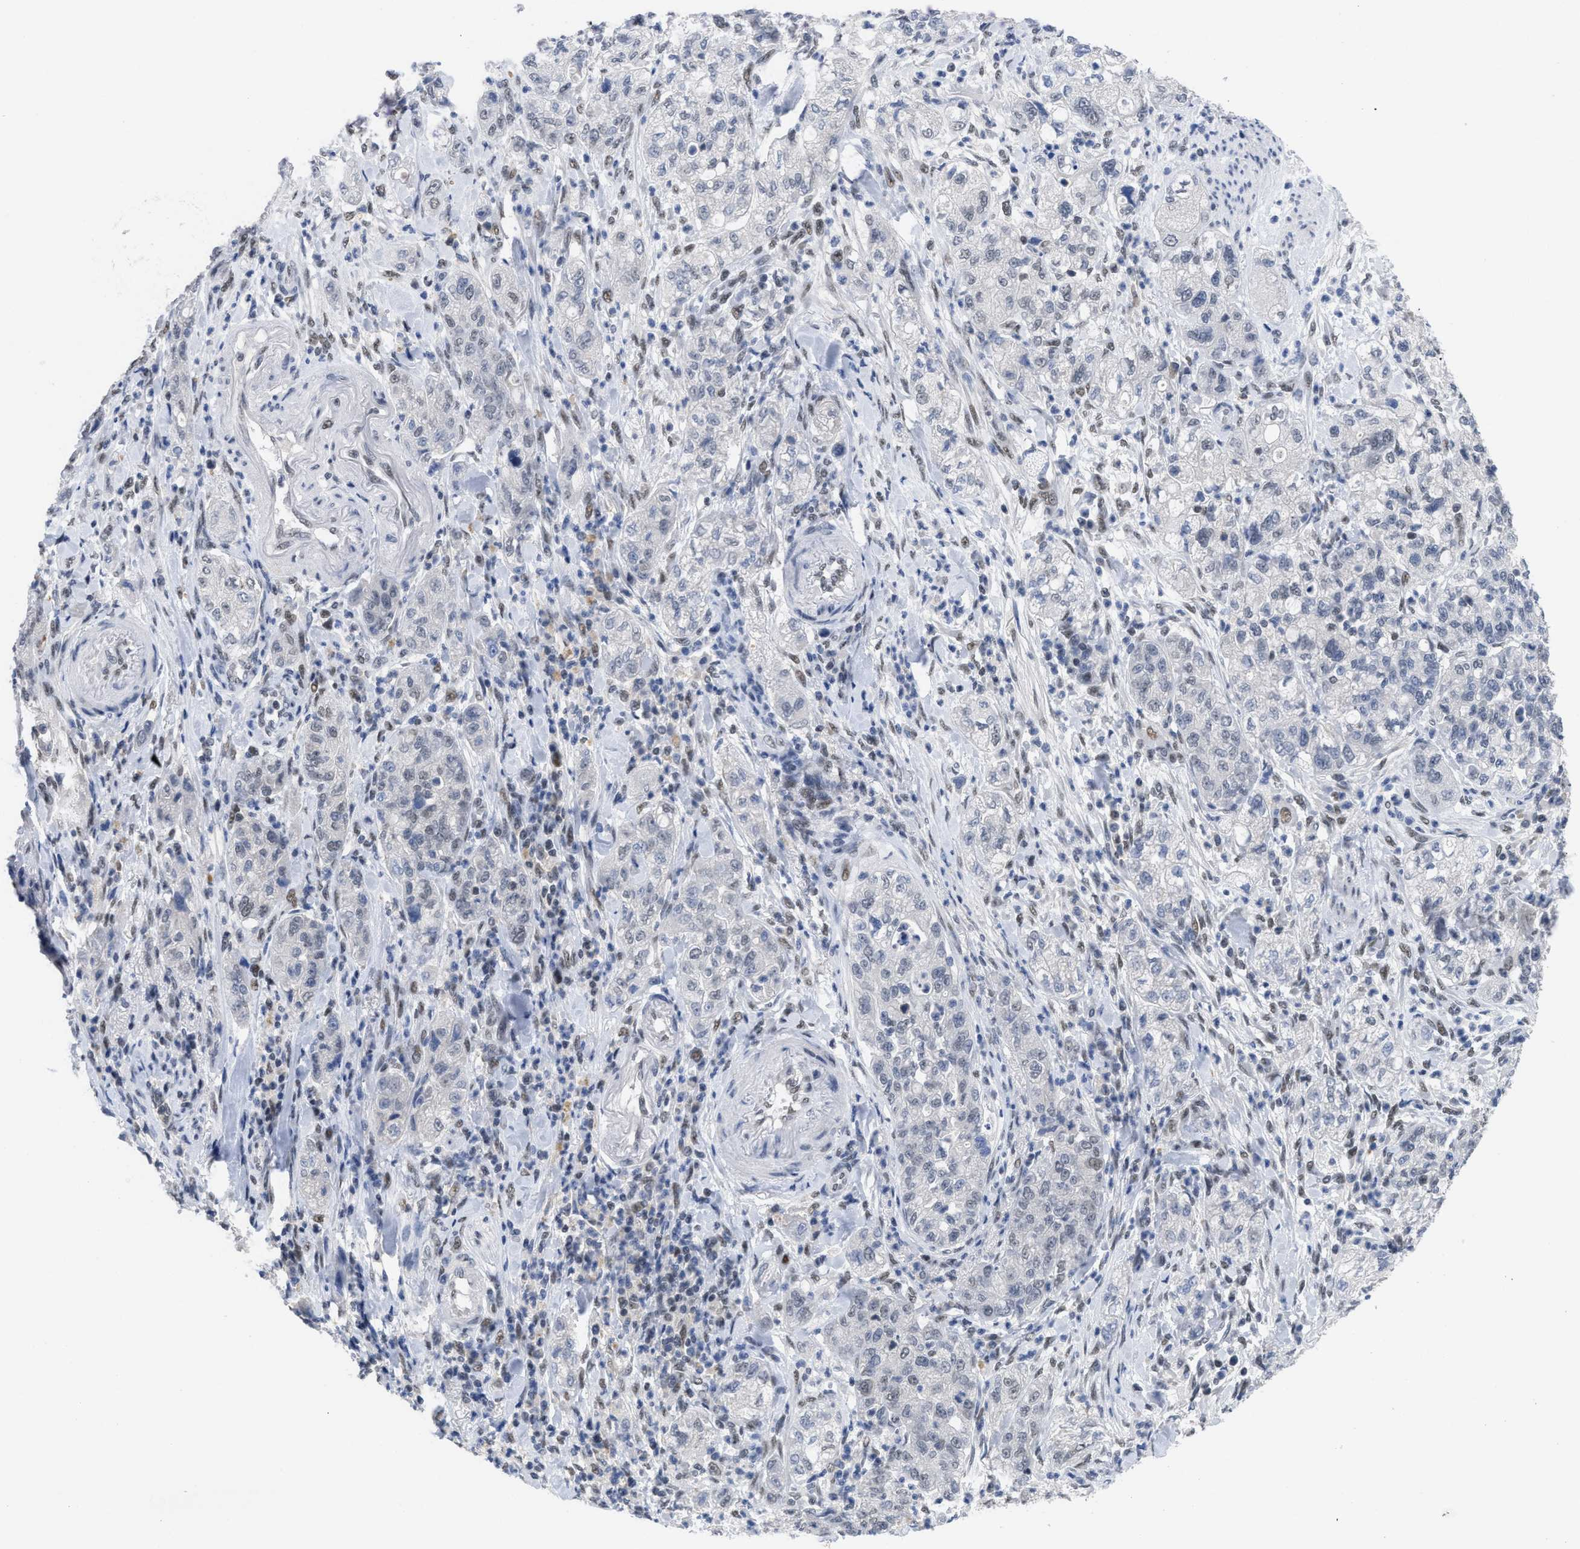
{"staining": {"intensity": "weak", "quantity": "<25%", "location": "nuclear"}, "tissue": "pancreatic cancer", "cell_type": "Tumor cells", "image_type": "cancer", "snomed": [{"axis": "morphology", "description": "Adenocarcinoma, NOS"}, {"axis": "topography", "description": "Pancreas"}], "caption": "A photomicrograph of human pancreatic cancer (adenocarcinoma) is negative for staining in tumor cells.", "gene": "GGNBP2", "patient": {"sex": "female", "age": 78}}